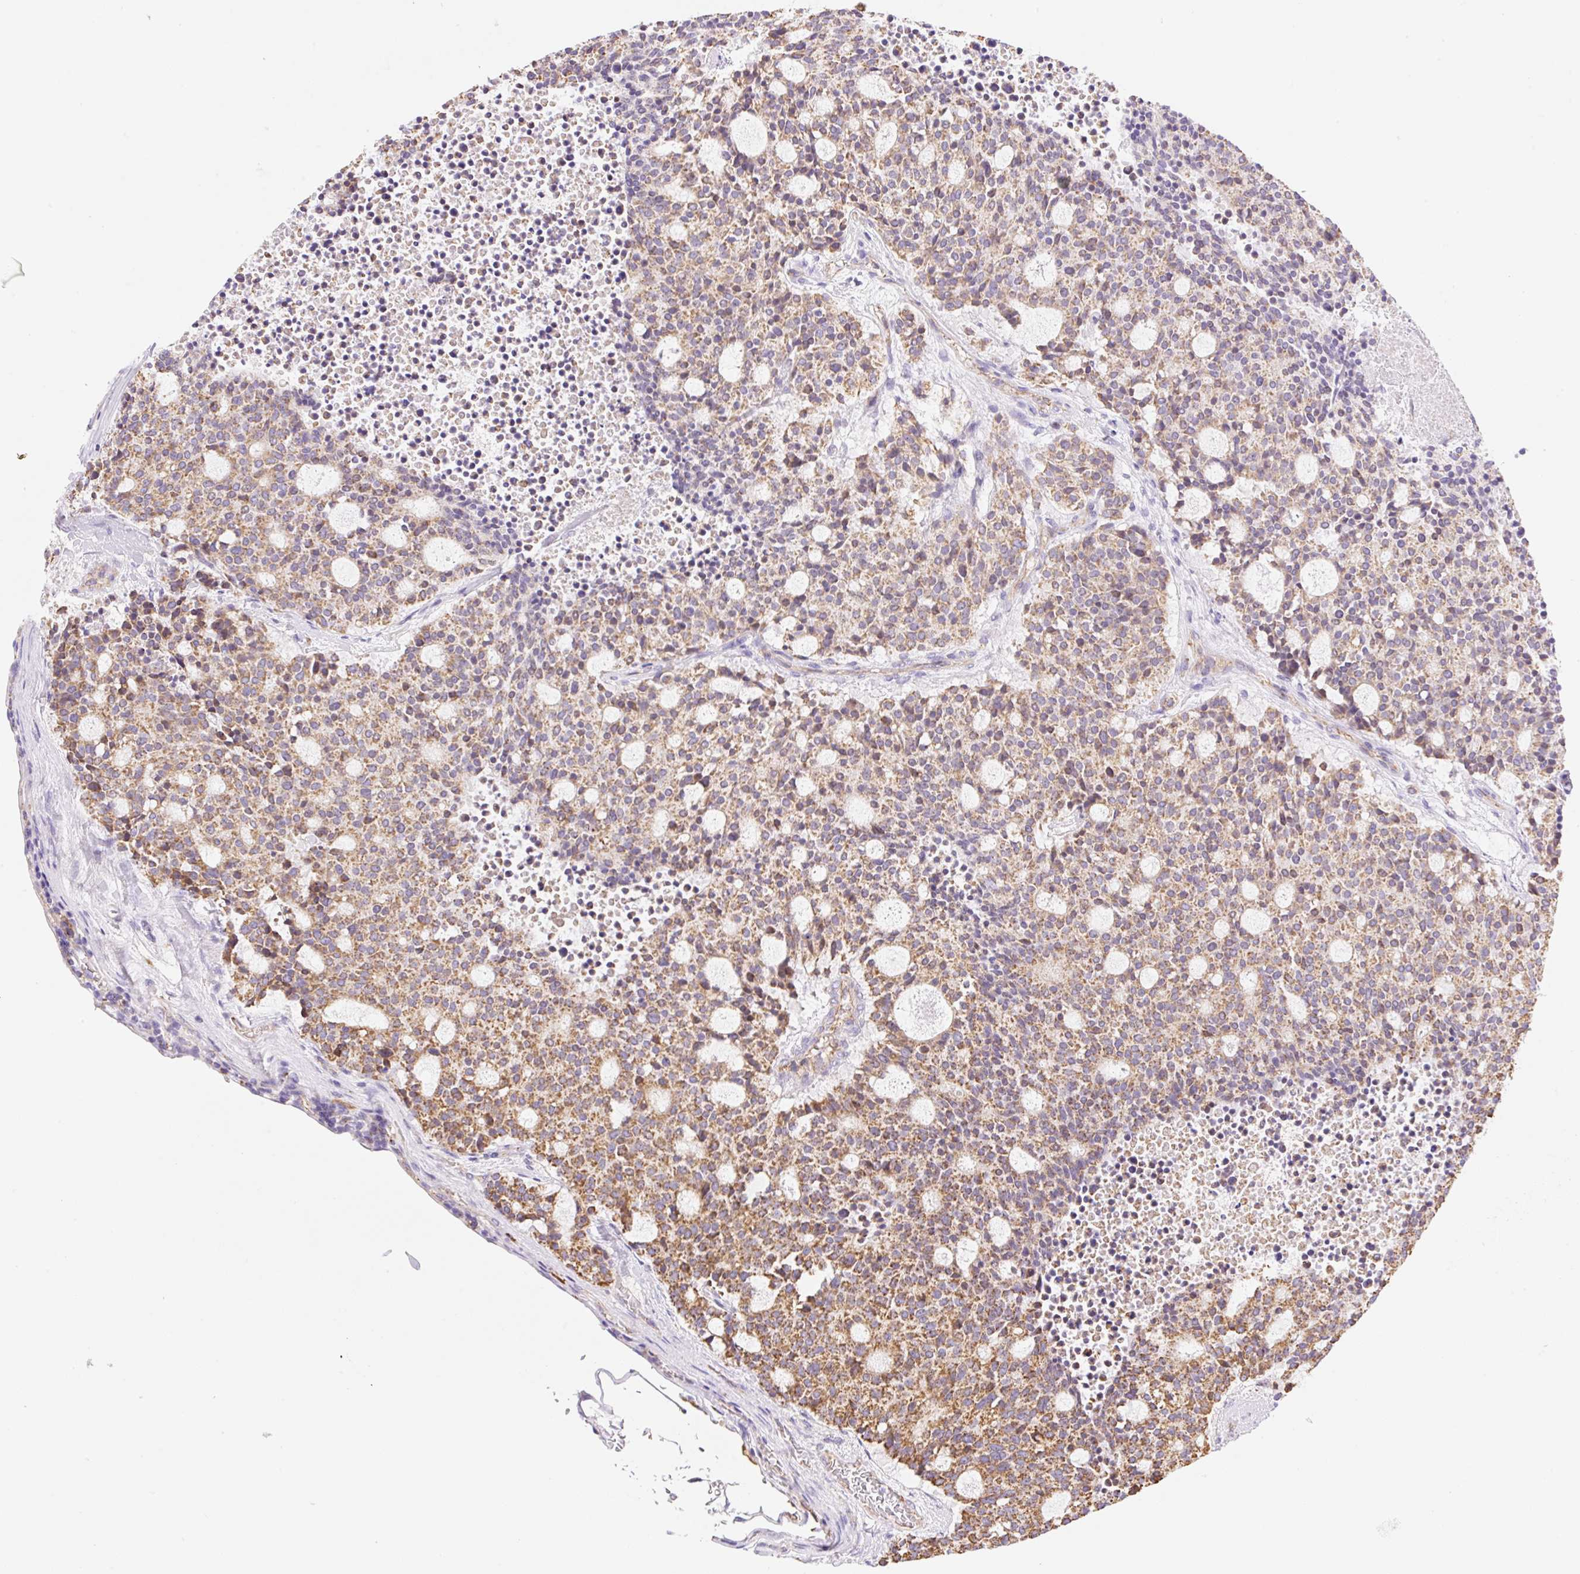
{"staining": {"intensity": "moderate", "quantity": "25%-75%", "location": "cytoplasmic/membranous"}, "tissue": "carcinoid", "cell_type": "Tumor cells", "image_type": "cancer", "snomed": [{"axis": "morphology", "description": "Carcinoid, malignant, NOS"}, {"axis": "topography", "description": "Pancreas"}], "caption": "About 25%-75% of tumor cells in human carcinoid display moderate cytoplasmic/membranous protein staining as visualized by brown immunohistochemical staining.", "gene": "ESAM", "patient": {"sex": "female", "age": 54}}